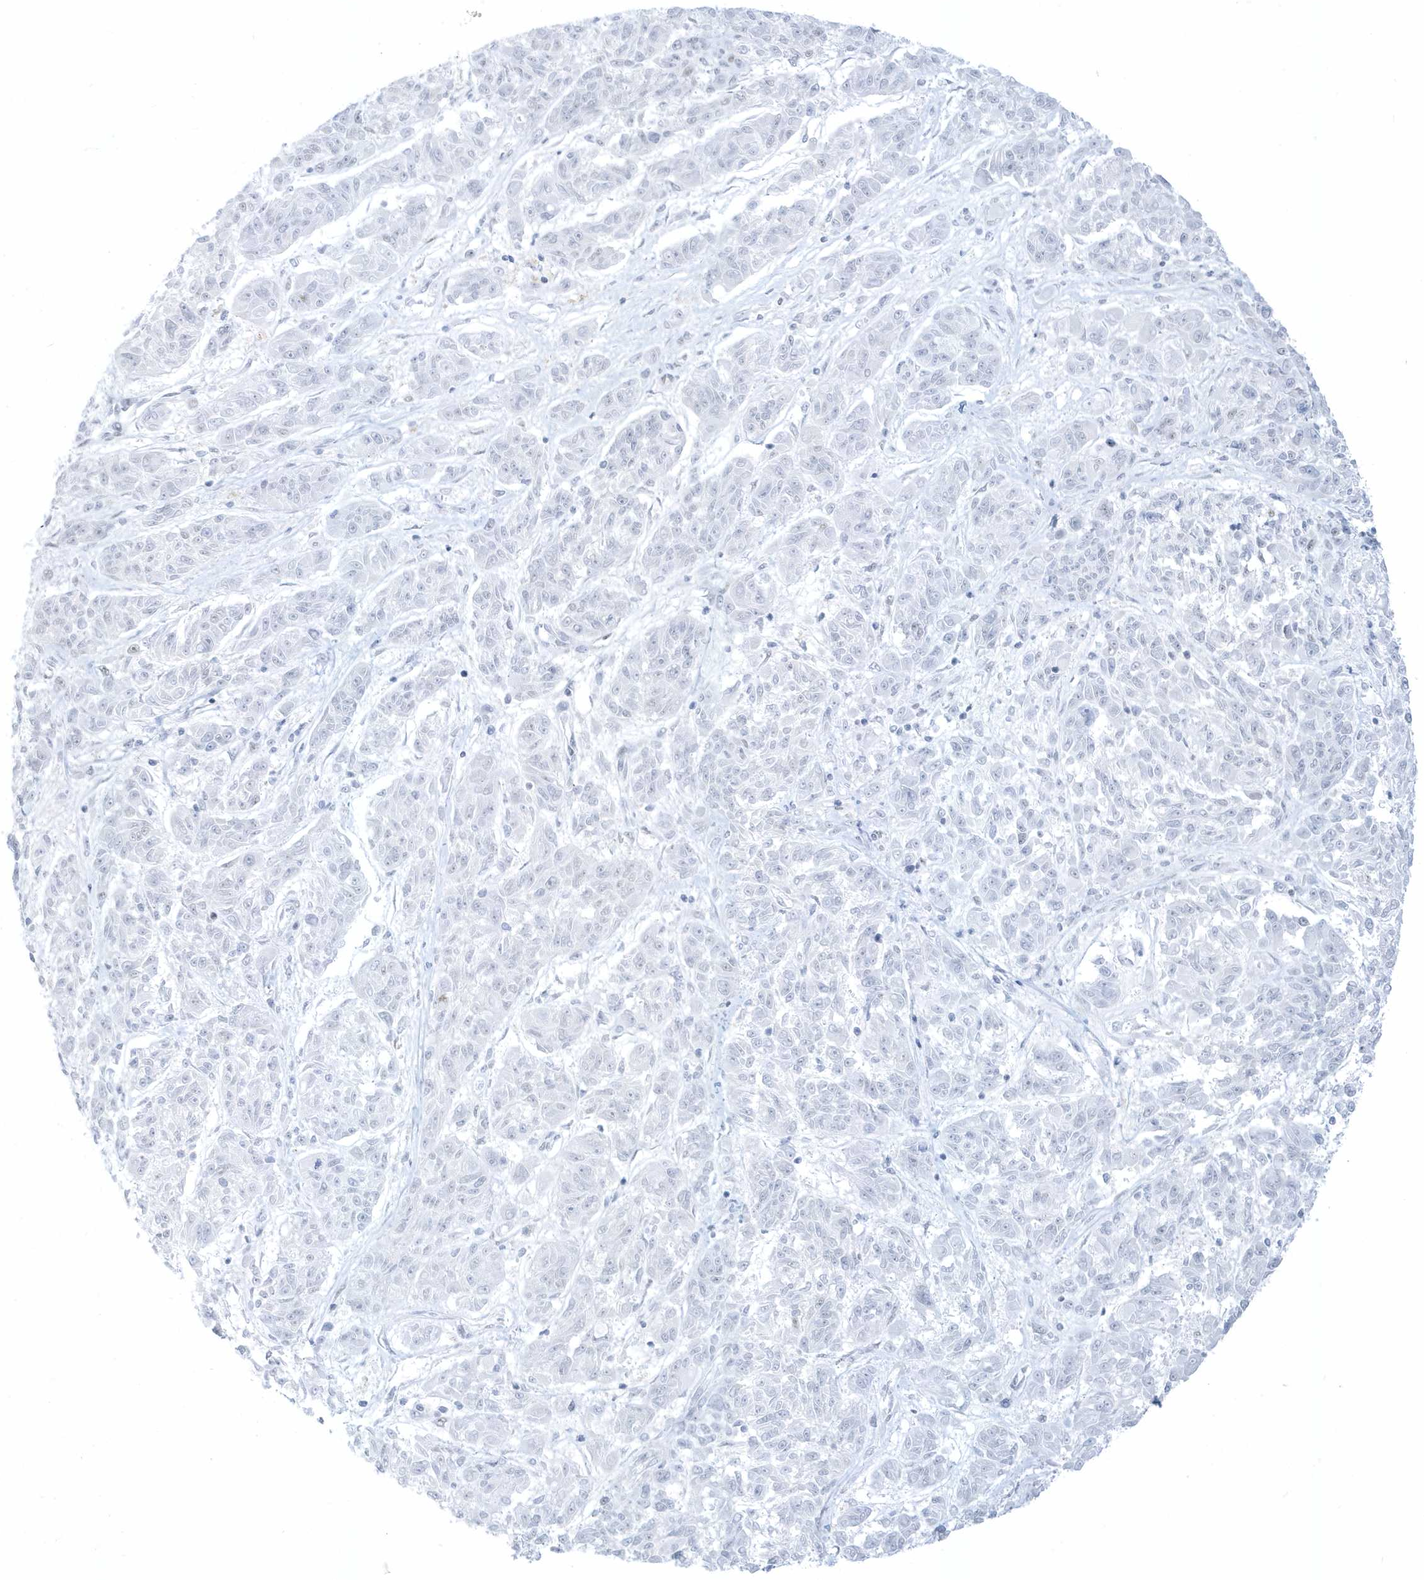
{"staining": {"intensity": "moderate", "quantity": "<25%", "location": "nuclear"}, "tissue": "melanoma", "cell_type": "Tumor cells", "image_type": "cancer", "snomed": [{"axis": "morphology", "description": "Malignant melanoma, NOS"}, {"axis": "topography", "description": "Skin"}], "caption": "A low amount of moderate nuclear positivity is identified in about <25% of tumor cells in malignant melanoma tissue.", "gene": "PLEKHN1", "patient": {"sex": "male", "age": 53}}